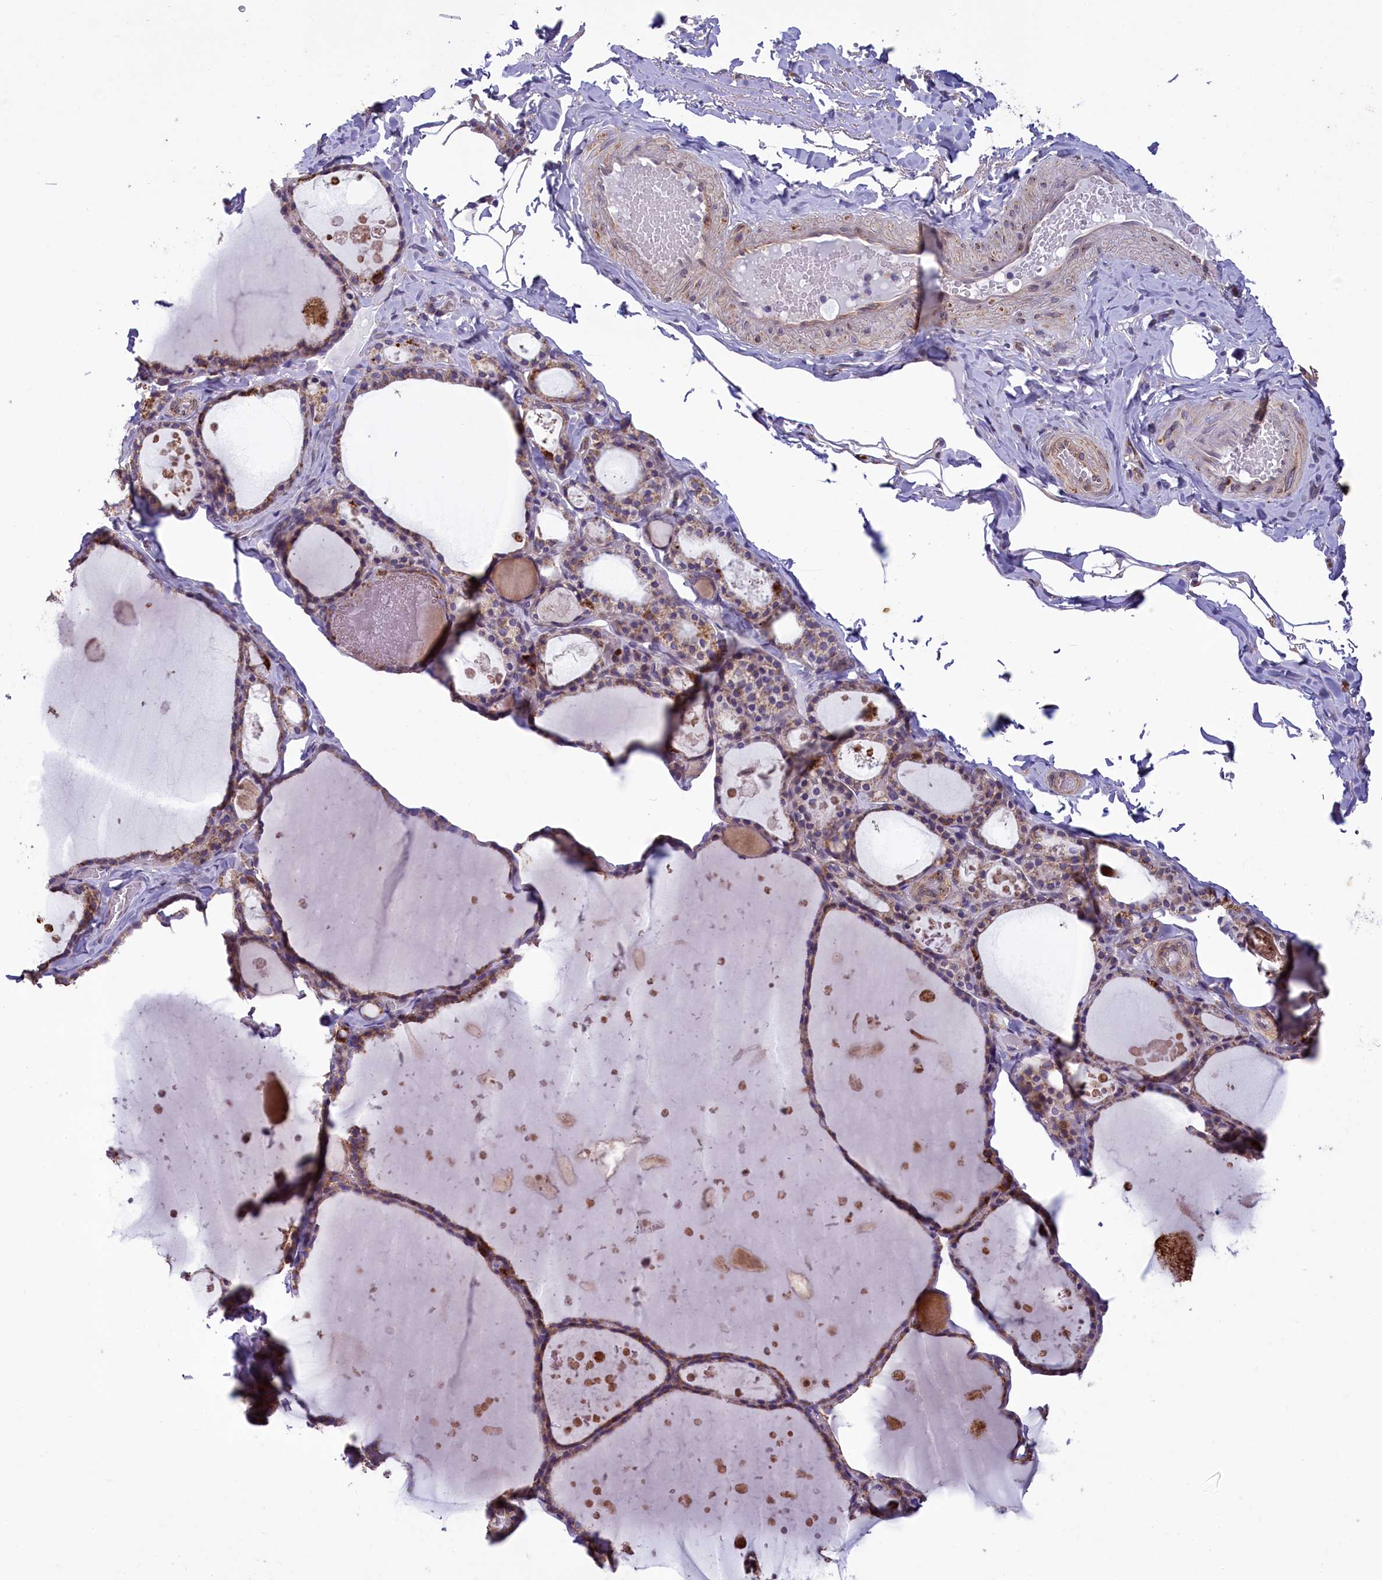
{"staining": {"intensity": "moderate", "quantity": ">75%", "location": "cytoplasmic/membranous"}, "tissue": "thyroid gland", "cell_type": "Glandular cells", "image_type": "normal", "snomed": [{"axis": "morphology", "description": "Normal tissue, NOS"}, {"axis": "topography", "description": "Thyroid gland"}], "caption": "Glandular cells show medium levels of moderate cytoplasmic/membranous positivity in approximately >75% of cells in benign human thyroid gland.", "gene": "ACAD8", "patient": {"sex": "male", "age": 56}}